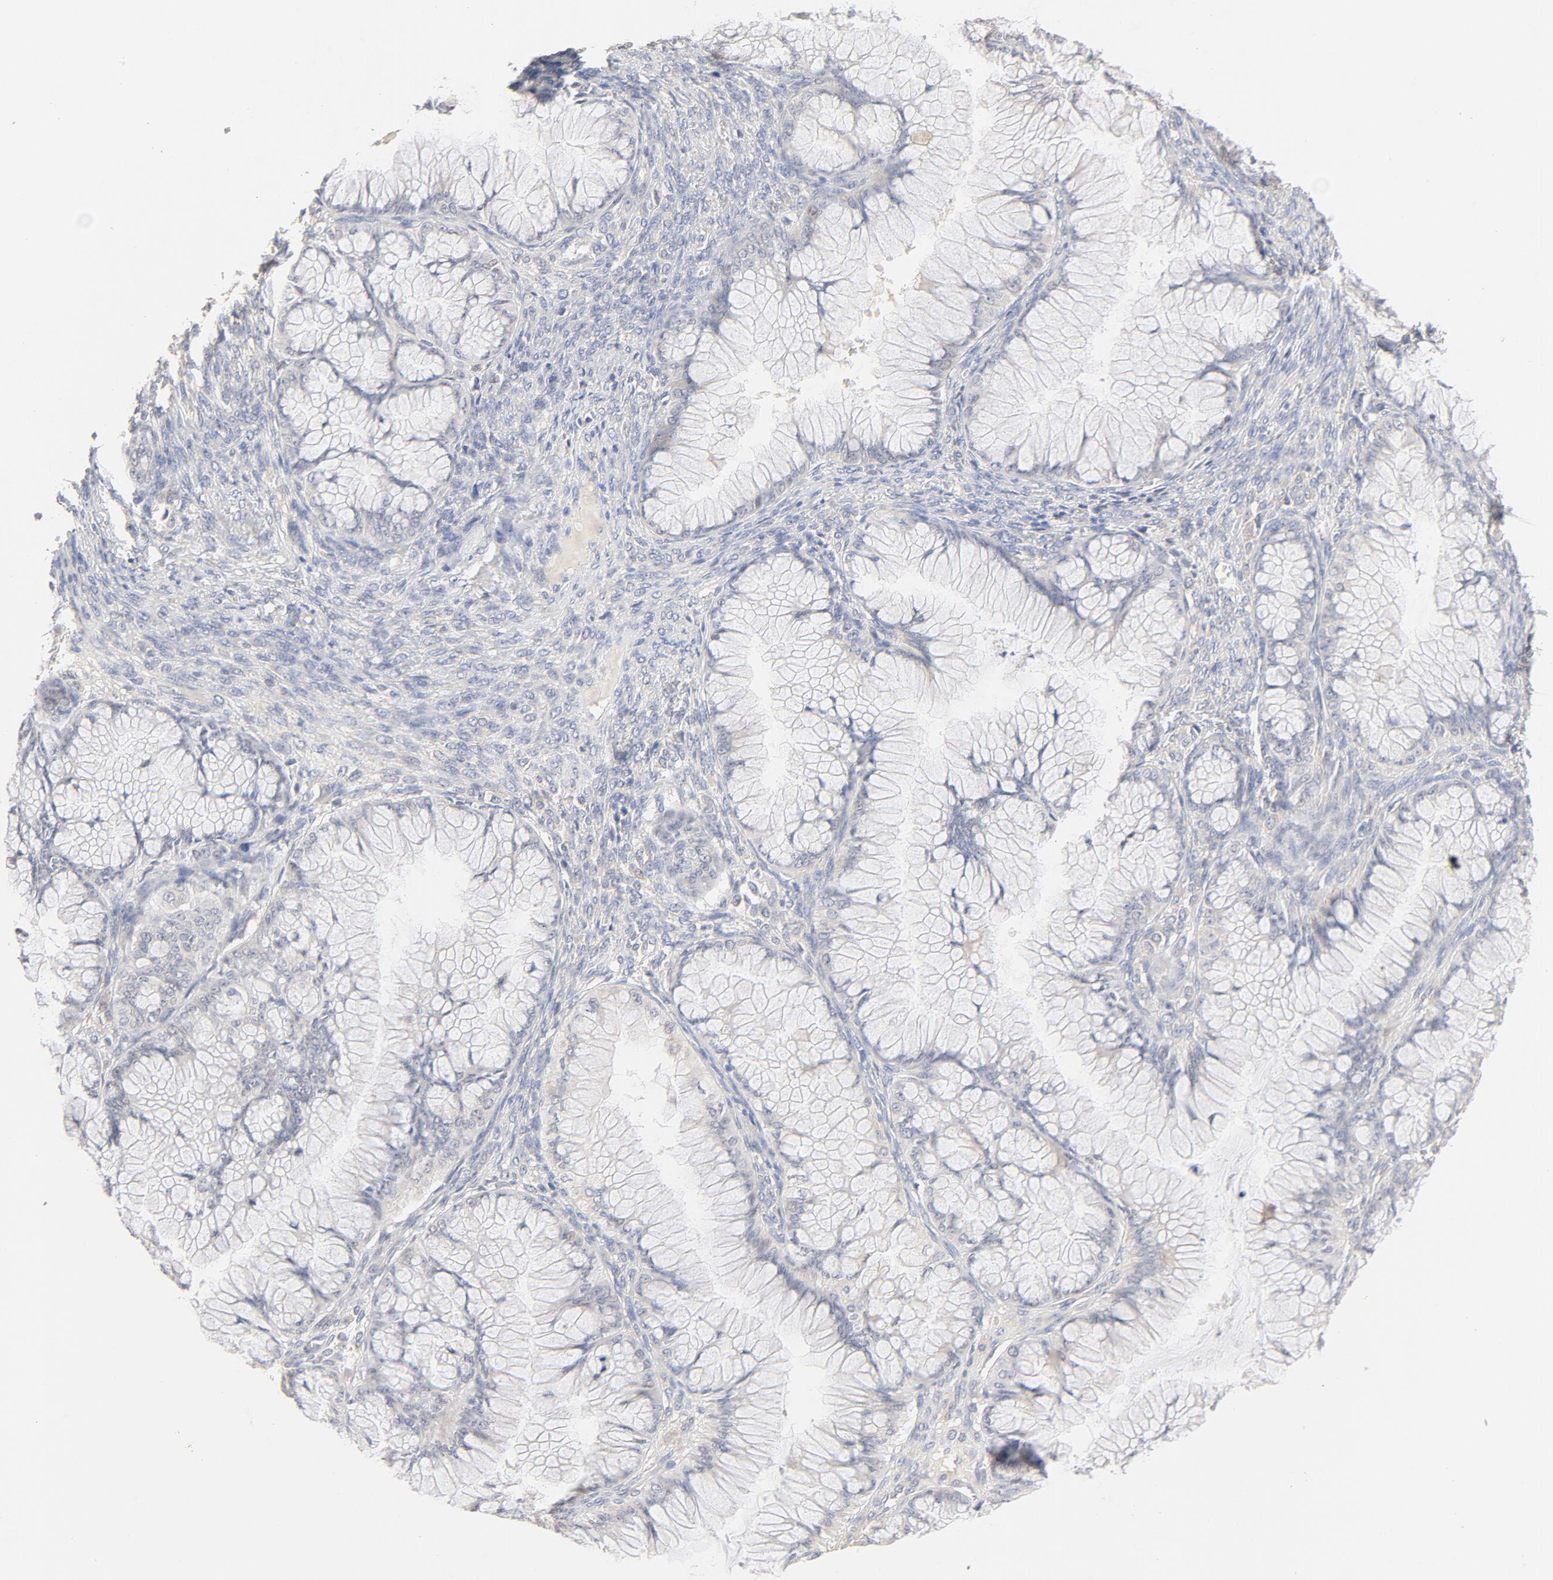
{"staining": {"intensity": "negative", "quantity": "none", "location": "none"}, "tissue": "ovarian cancer", "cell_type": "Tumor cells", "image_type": "cancer", "snomed": [{"axis": "morphology", "description": "Cystadenocarcinoma, mucinous, NOS"}, {"axis": "topography", "description": "Ovary"}], "caption": "Tumor cells show no significant expression in ovarian mucinous cystadenocarcinoma.", "gene": "FCGBP", "patient": {"sex": "female", "age": 63}}